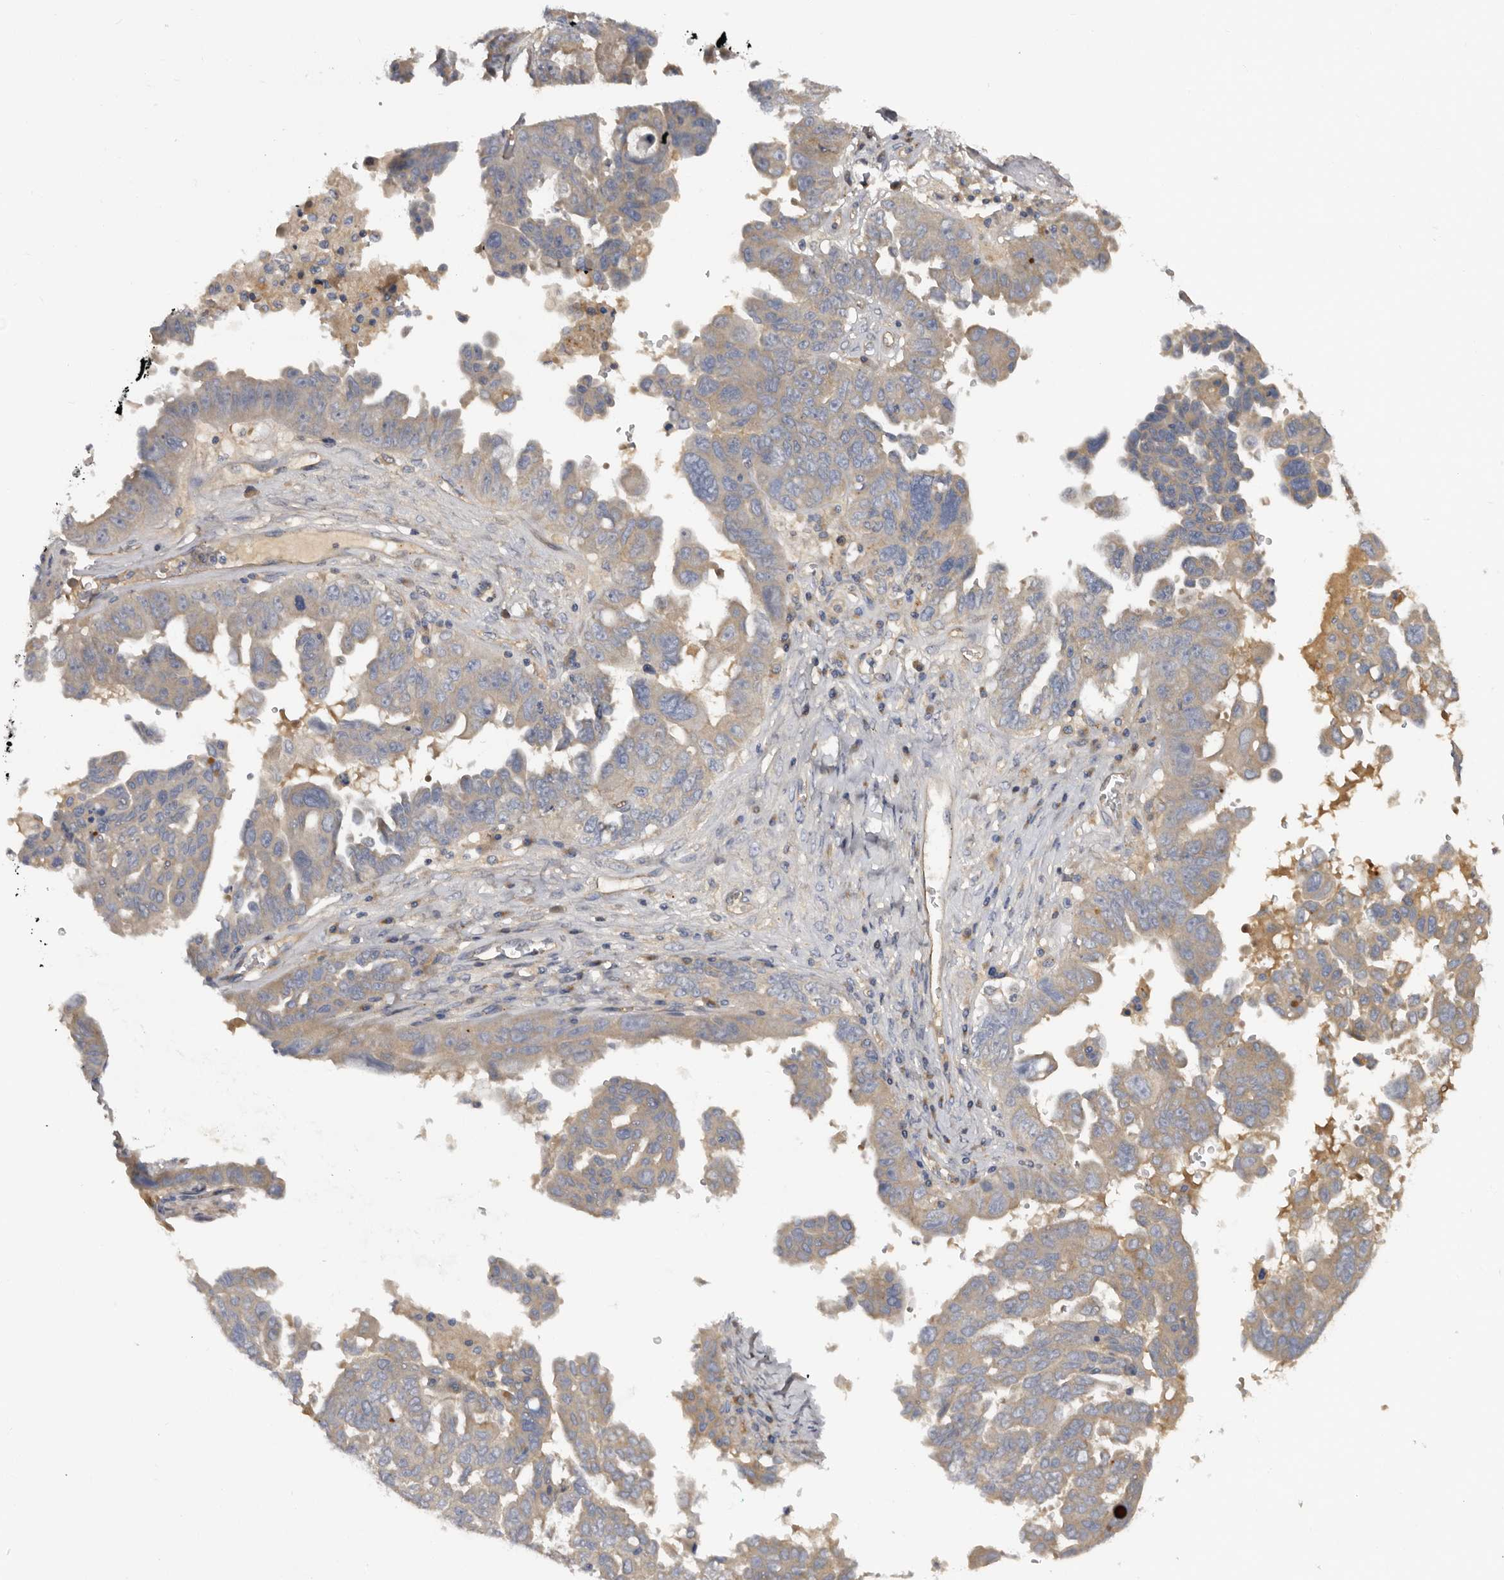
{"staining": {"intensity": "weak", "quantity": "<25%", "location": "cytoplasmic/membranous"}, "tissue": "ovarian cancer", "cell_type": "Tumor cells", "image_type": "cancer", "snomed": [{"axis": "morphology", "description": "Carcinoma, endometroid"}, {"axis": "topography", "description": "Ovary"}], "caption": "This is an IHC micrograph of ovarian cancer (endometroid carcinoma). There is no staining in tumor cells.", "gene": "INKA2", "patient": {"sex": "female", "age": 62}}